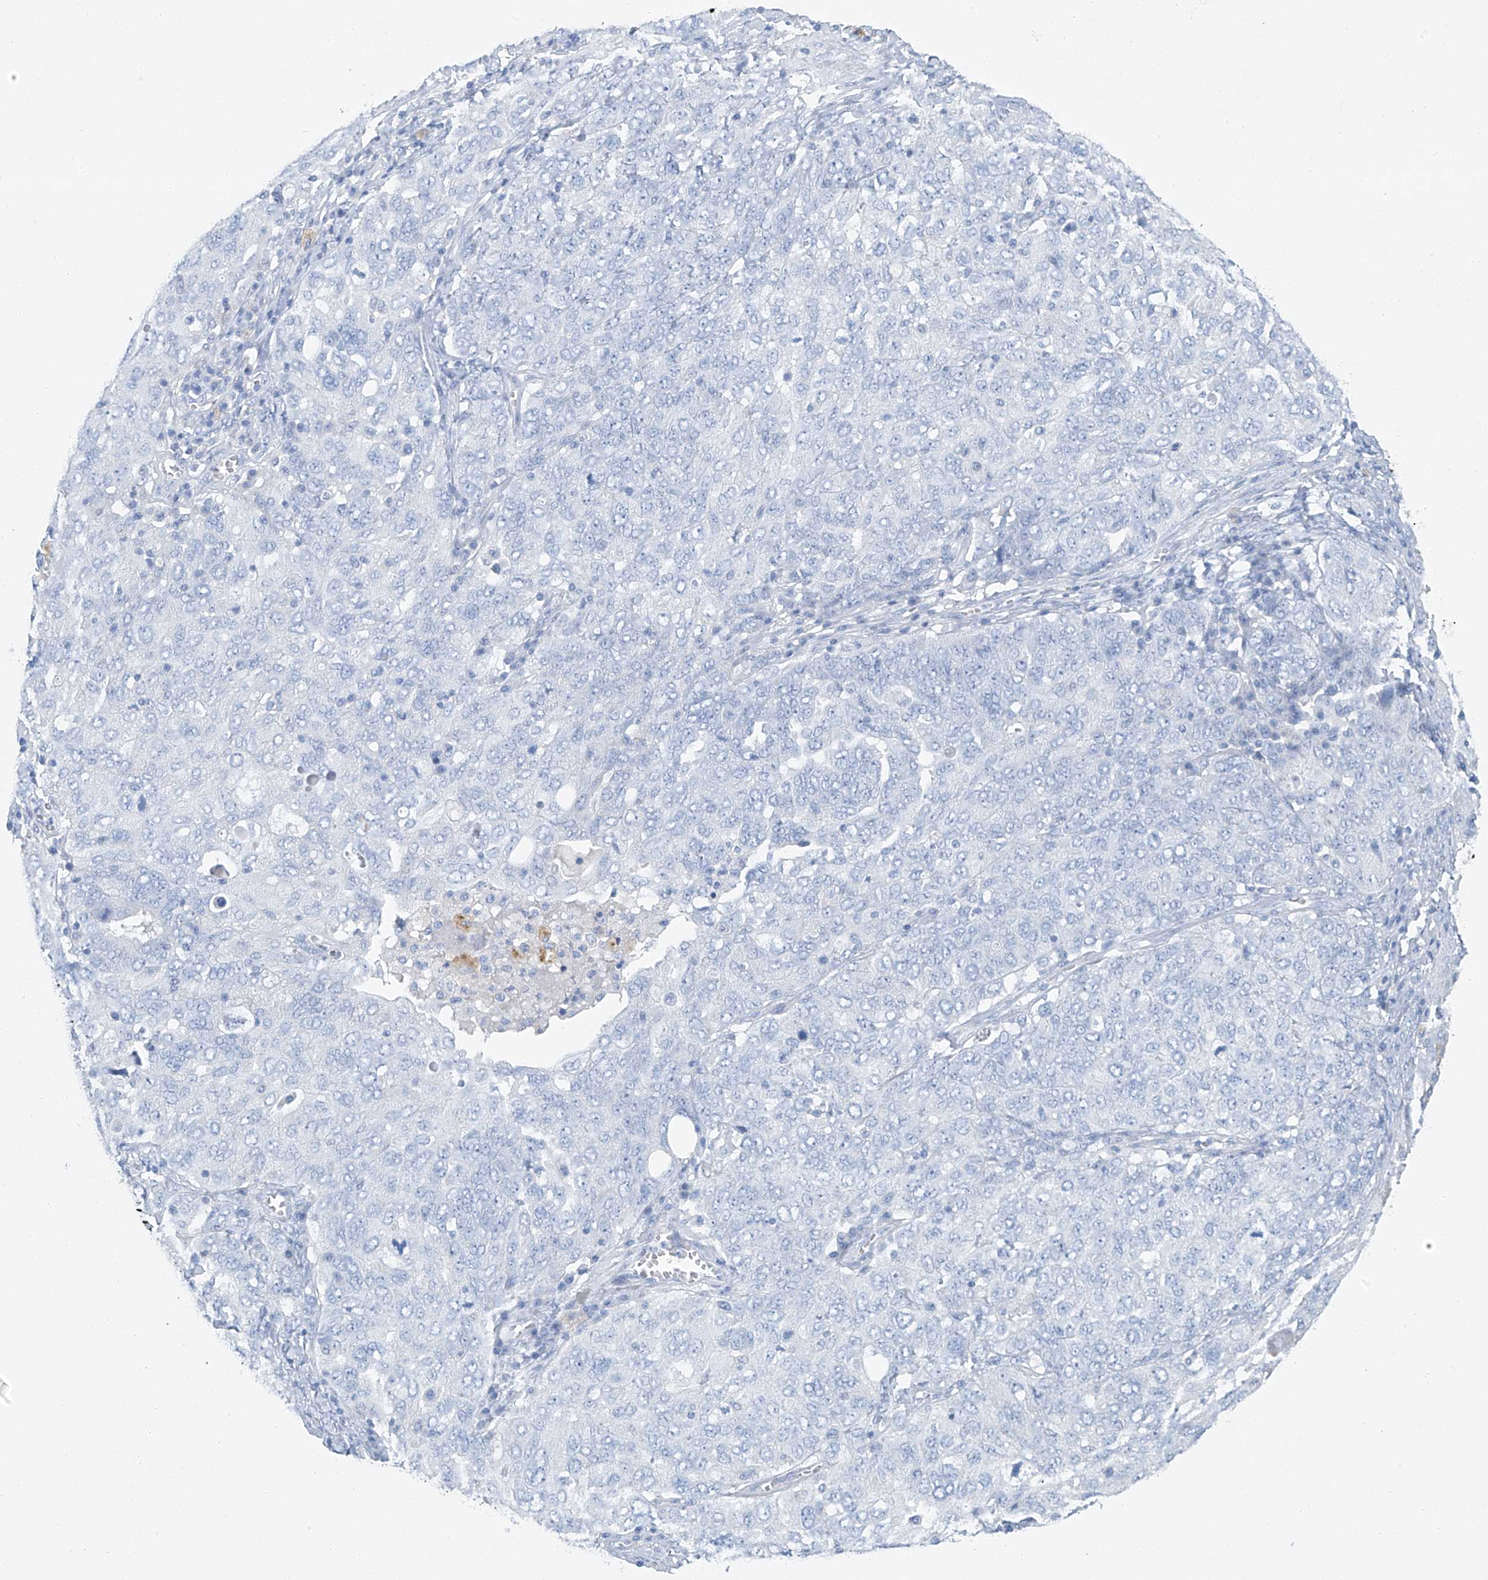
{"staining": {"intensity": "negative", "quantity": "none", "location": "none"}, "tissue": "ovarian cancer", "cell_type": "Tumor cells", "image_type": "cancer", "snomed": [{"axis": "morphology", "description": "Carcinoma, endometroid"}, {"axis": "topography", "description": "Ovary"}], "caption": "The image reveals no staining of tumor cells in endometroid carcinoma (ovarian).", "gene": "C1orf87", "patient": {"sex": "female", "age": 62}}